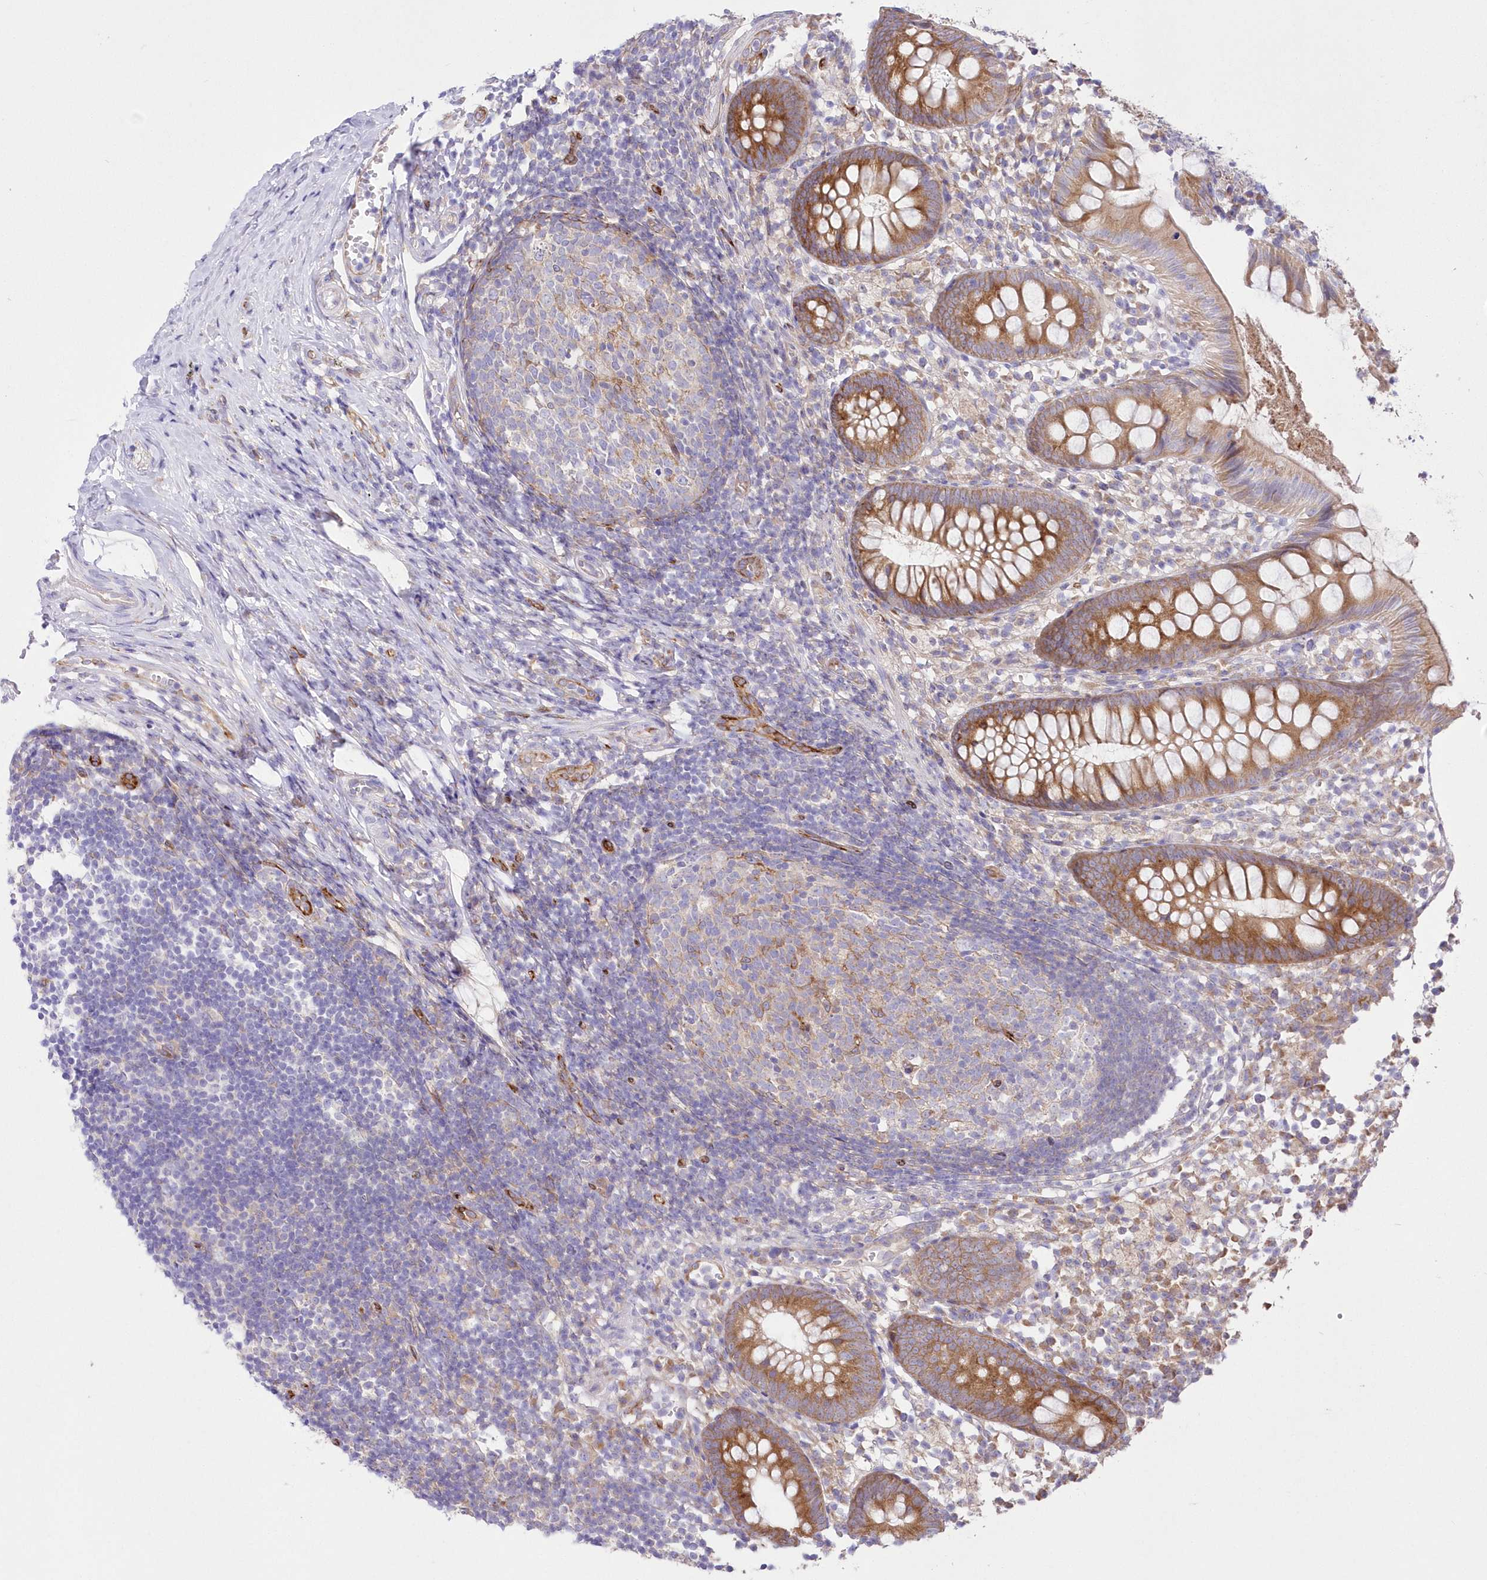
{"staining": {"intensity": "moderate", "quantity": ">75%", "location": "cytoplasmic/membranous"}, "tissue": "appendix", "cell_type": "Glandular cells", "image_type": "normal", "snomed": [{"axis": "morphology", "description": "Normal tissue, NOS"}, {"axis": "topography", "description": "Appendix"}], "caption": "Approximately >75% of glandular cells in benign appendix reveal moderate cytoplasmic/membranous protein staining as visualized by brown immunohistochemical staining.", "gene": "YTHDC2", "patient": {"sex": "female", "age": 20}}